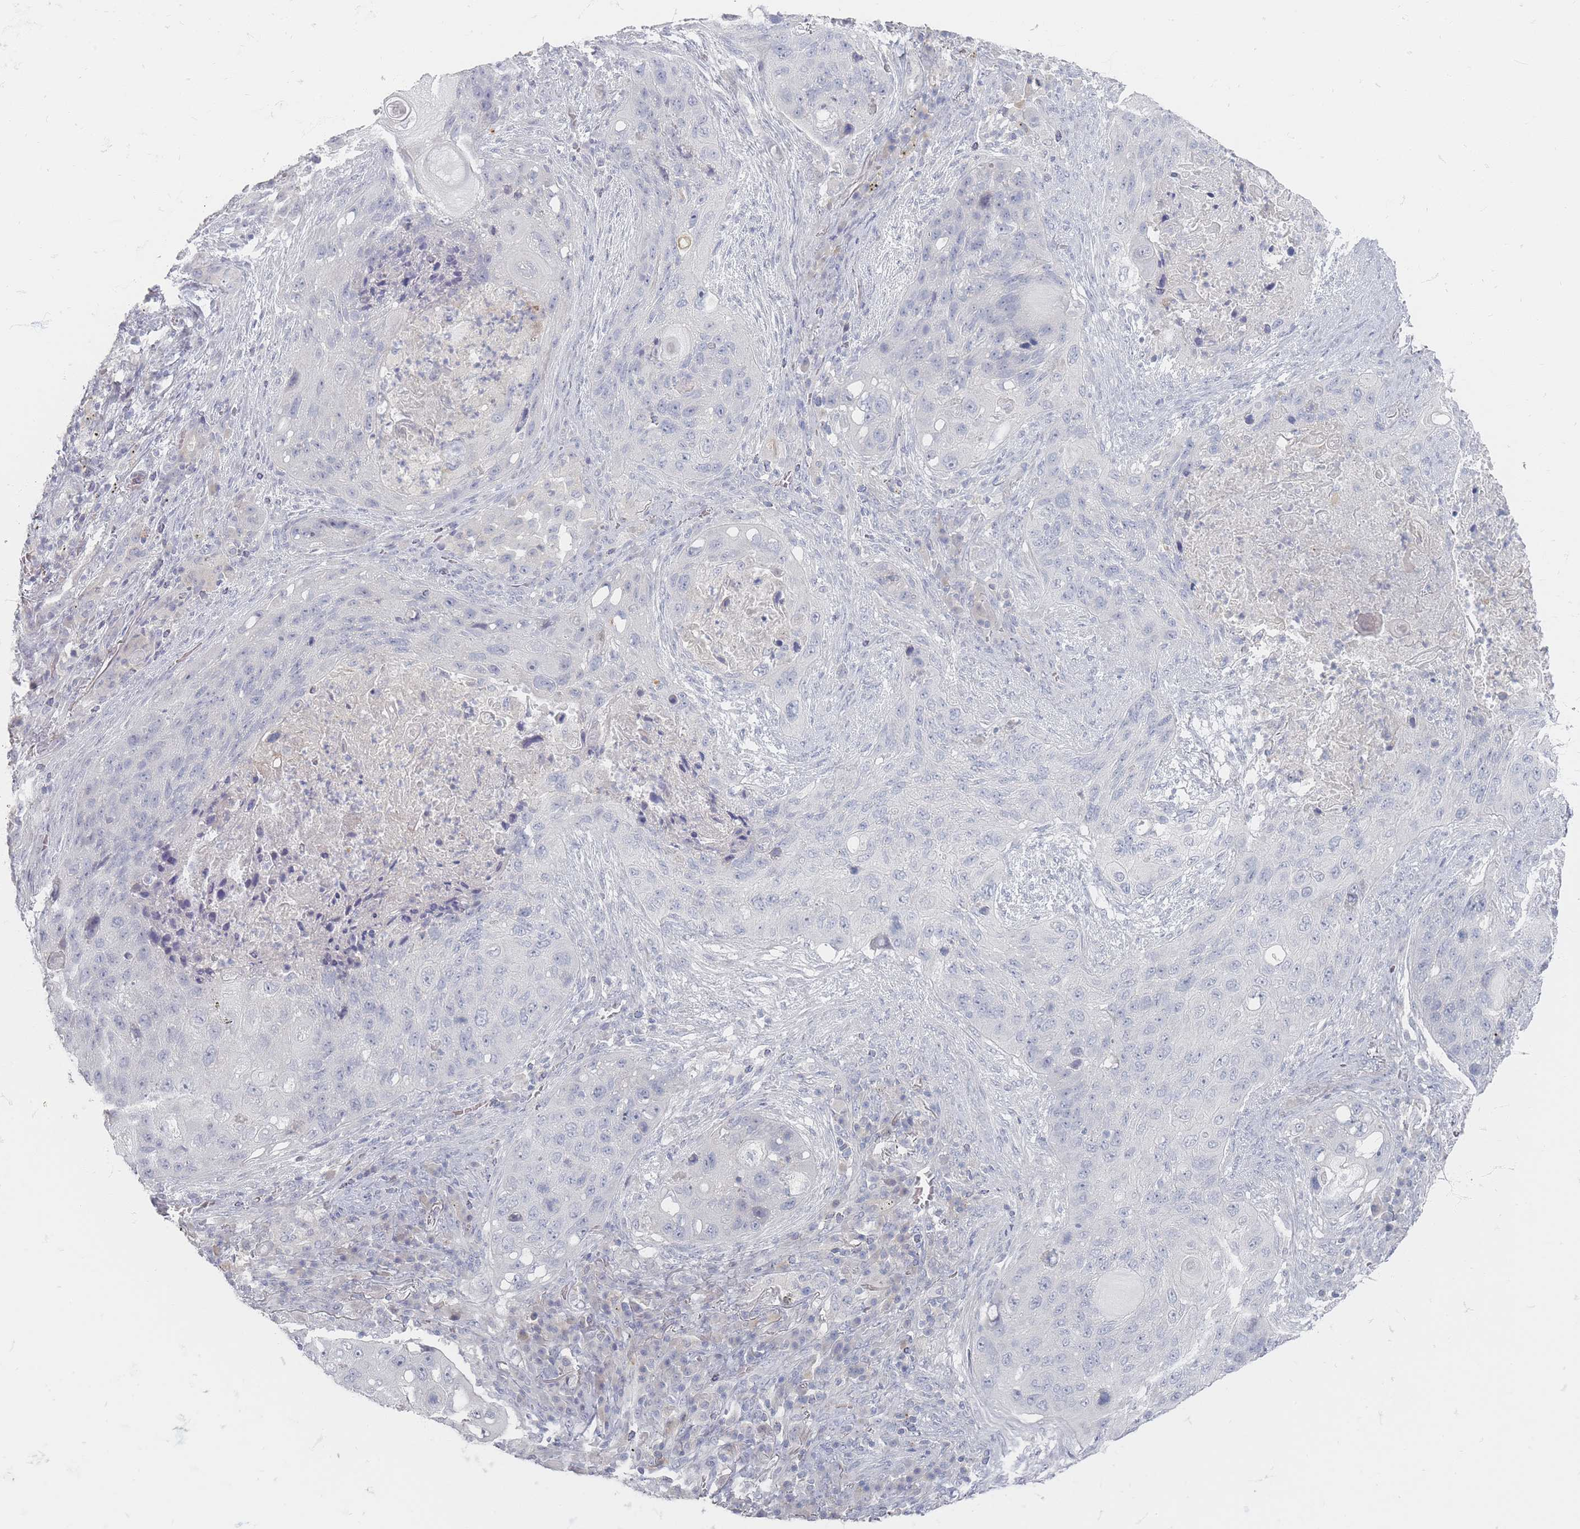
{"staining": {"intensity": "negative", "quantity": "none", "location": "none"}, "tissue": "lung cancer", "cell_type": "Tumor cells", "image_type": "cancer", "snomed": [{"axis": "morphology", "description": "Squamous cell carcinoma, NOS"}, {"axis": "topography", "description": "Lung"}], "caption": "This is an immunohistochemistry (IHC) histopathology image of lung cancer. There is no staining in tumor cells.", "gene": "CD37", "patient": {"sex": "female", "age": 63}}